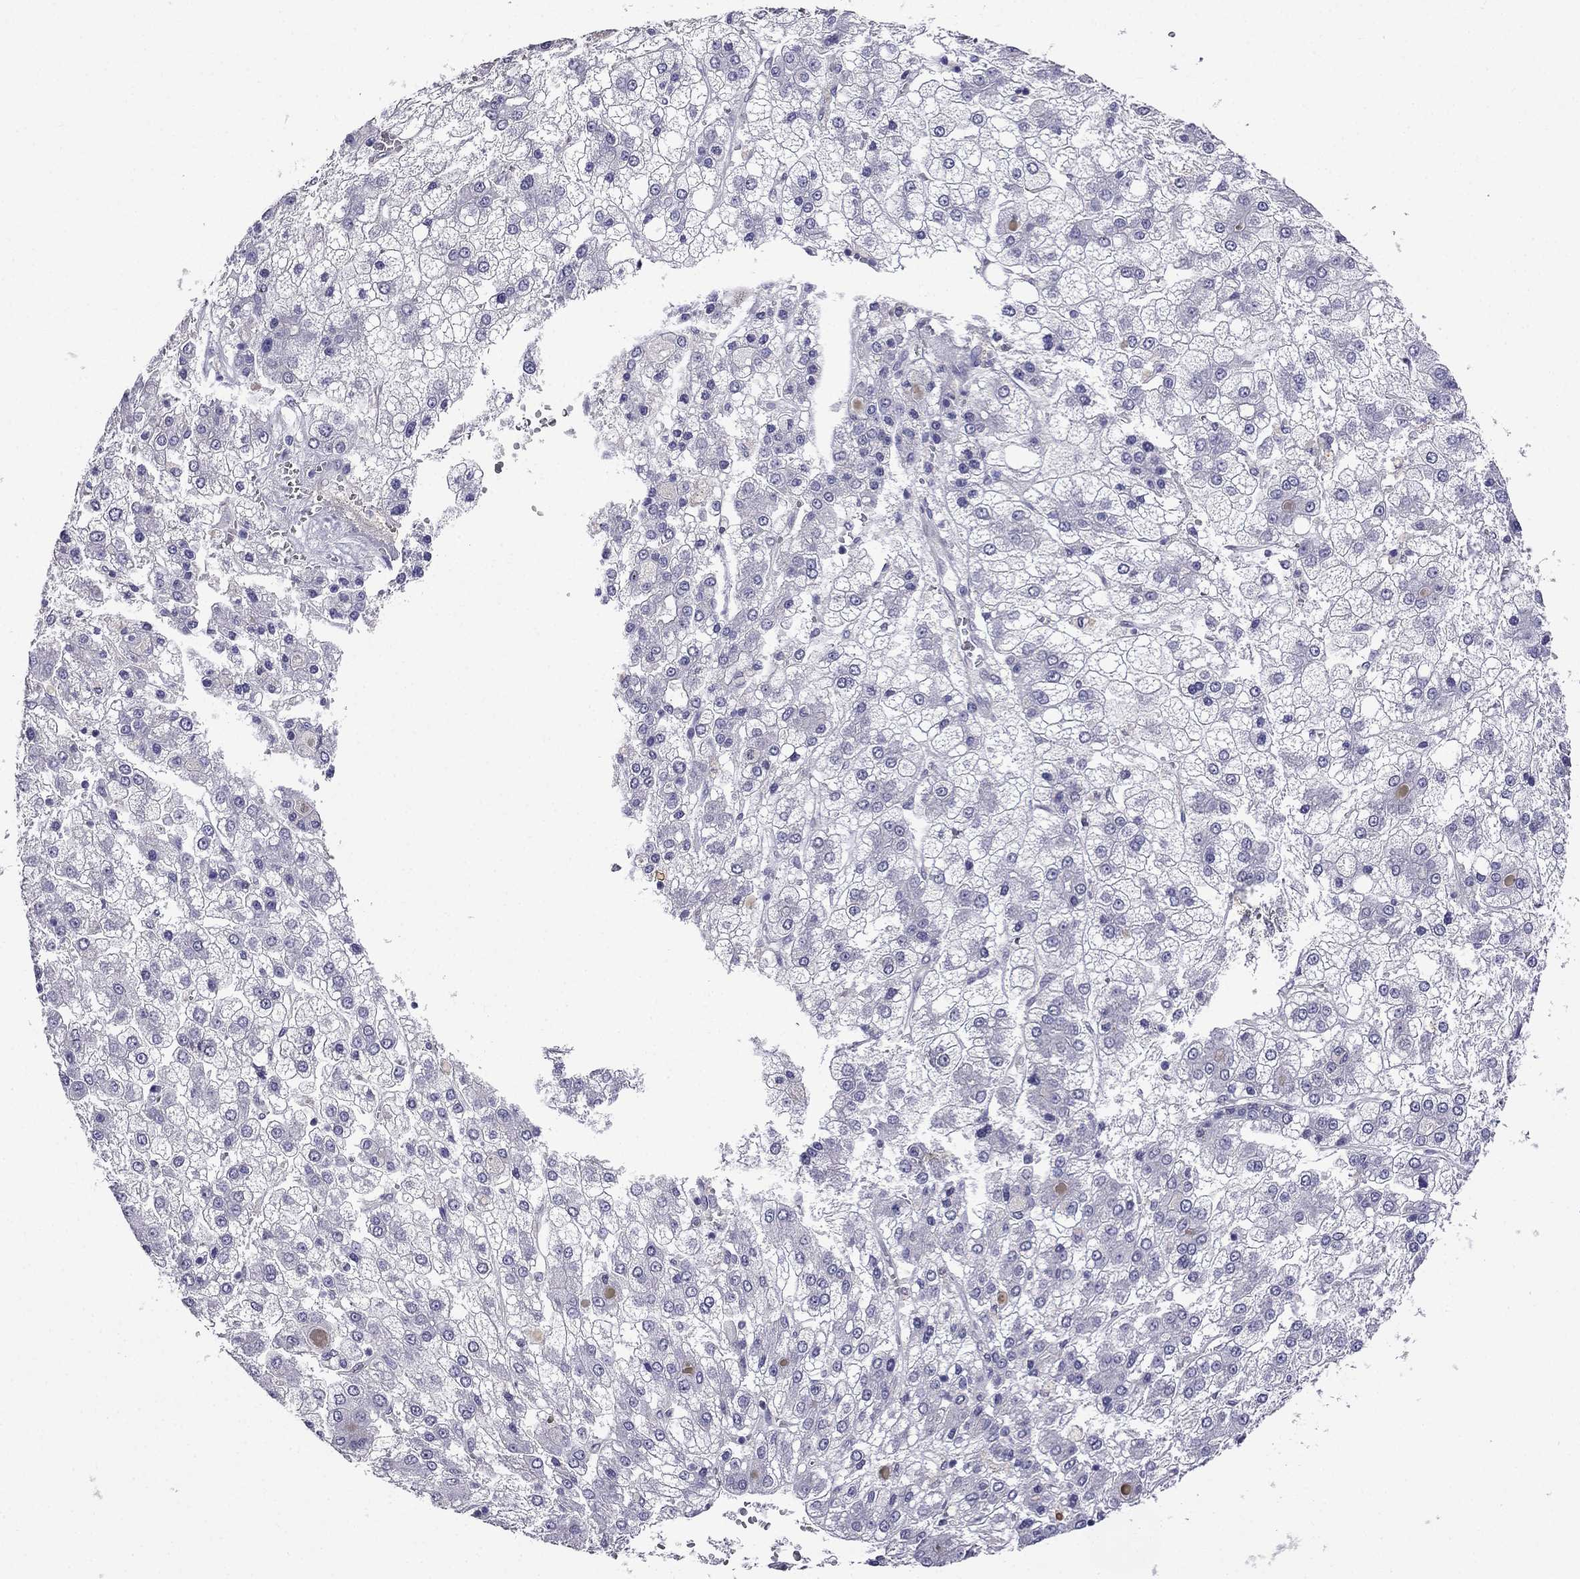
{"staining": {"intensity": "negative", "quantity": "none", "location": "none"}, "tissue": "liver cancer", "cell_type": "Tumor cells", "image_type": "cancer", "snomed": [{"axis": "morphology", "description": "Carcinoma, Hepatocellular, NOS"}, {"axis": "topography", "description": "Liver"}], "caption": "Immunohistochemical staining of human liver cancer (hepatocellular carcinoma) exhibits no significant staining in tumor cells.", "gene": "SCNN1D", "patient": {"sex": "male", "age": 73}}